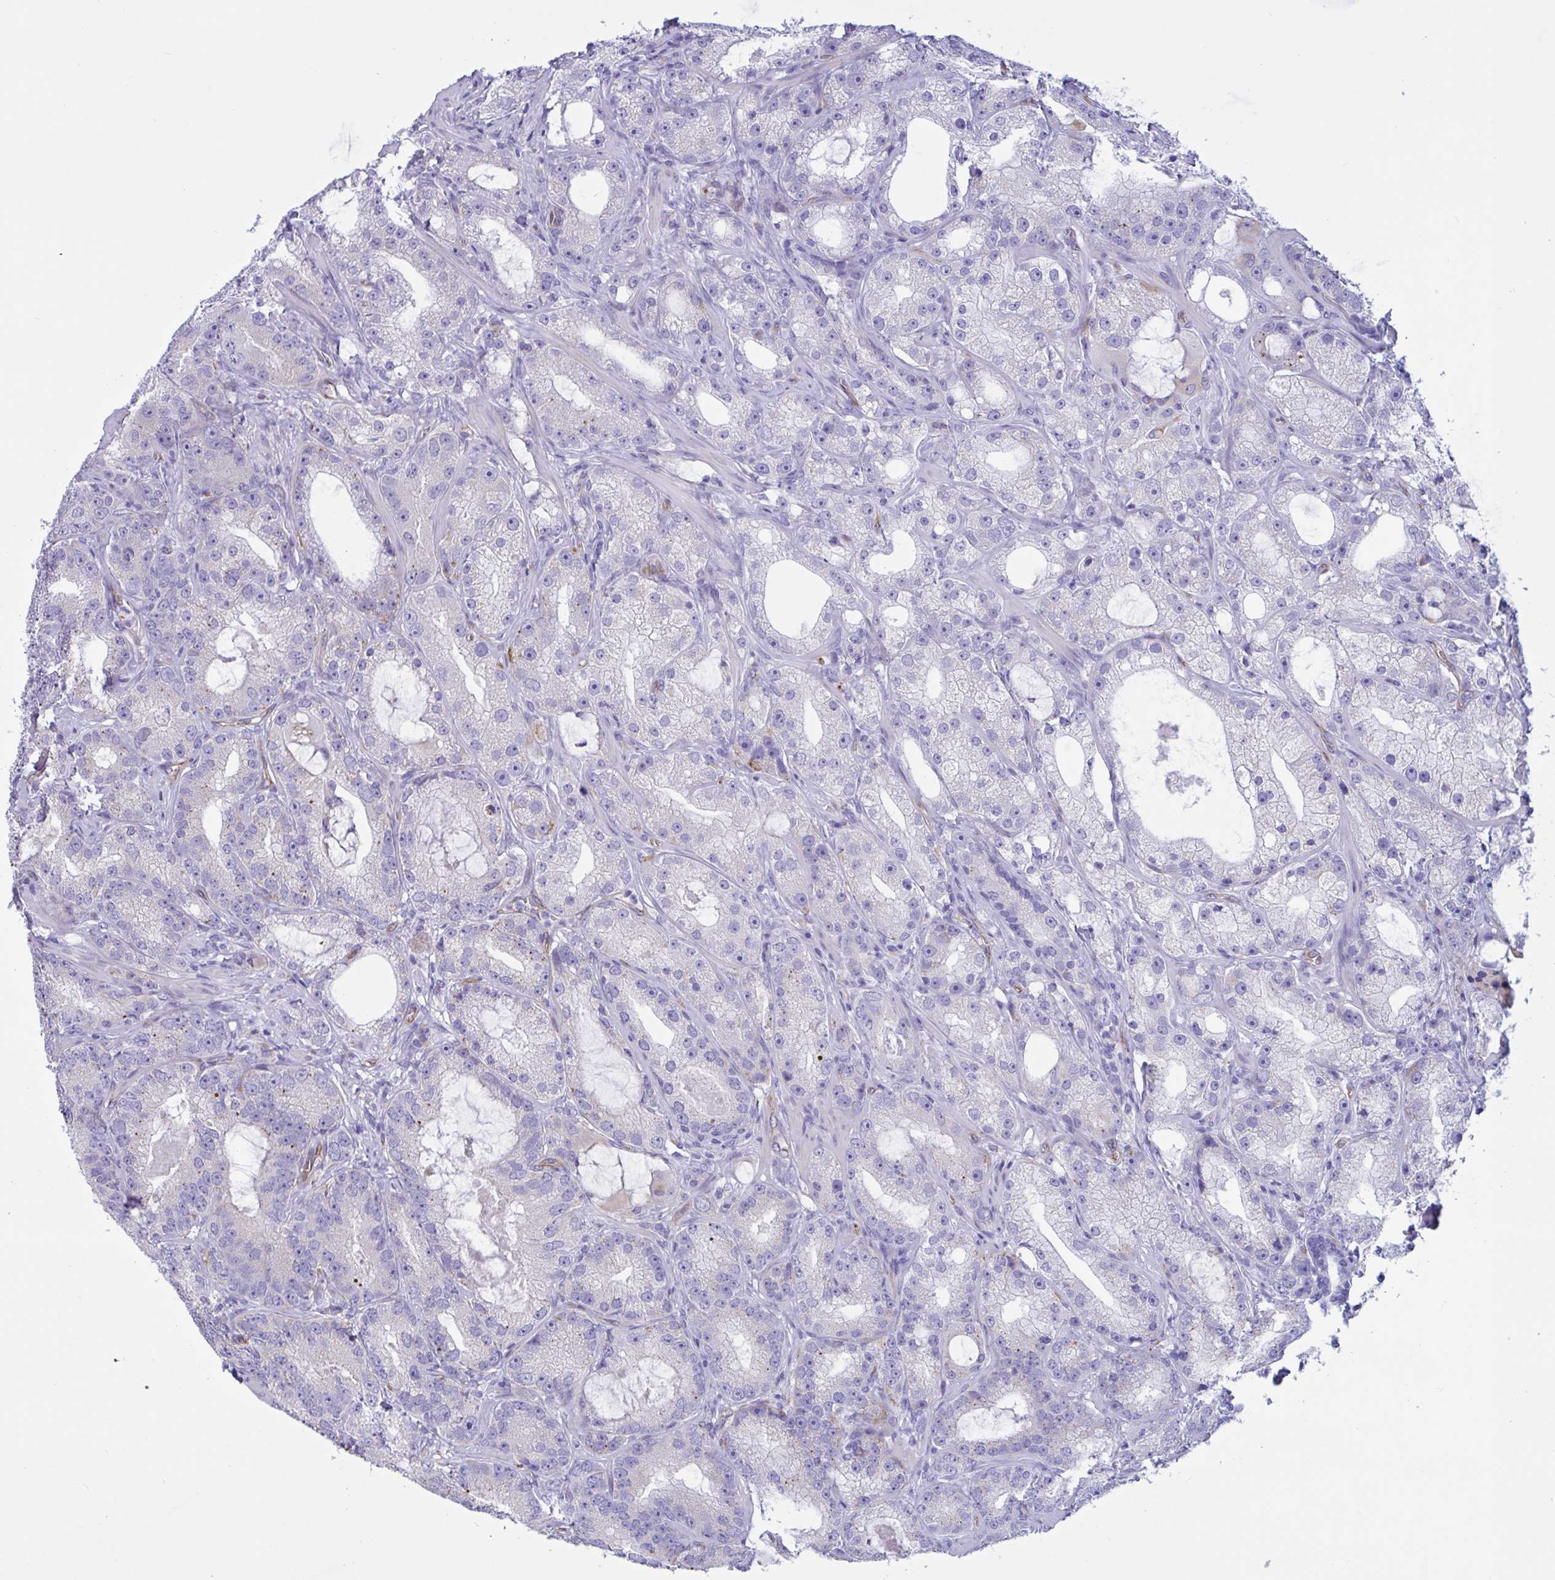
{"staining": {"intensity": "negative", "quantity": "none", "location": "none"}, "tissue": "prostate cancer", "cell_type": "Tumor cells", "image_type": "cancer", "snomed": [{"axis": "morphology", "description": "Adenocarcinoma, High grade"}, {"axis": "topography", "description": "Prostate"}], "caption": "The histopathology image demonstrates no significant positivity in tumor cells of high-grade adenocarcinoma (prostate). Brightfield microscopy of immunohistochemistry stained with DAB (brown) and hematoxylin (blue), captured at high magnification.", "gene": "RPL22L1", "patient": {"sex": "male", "age": 65}}